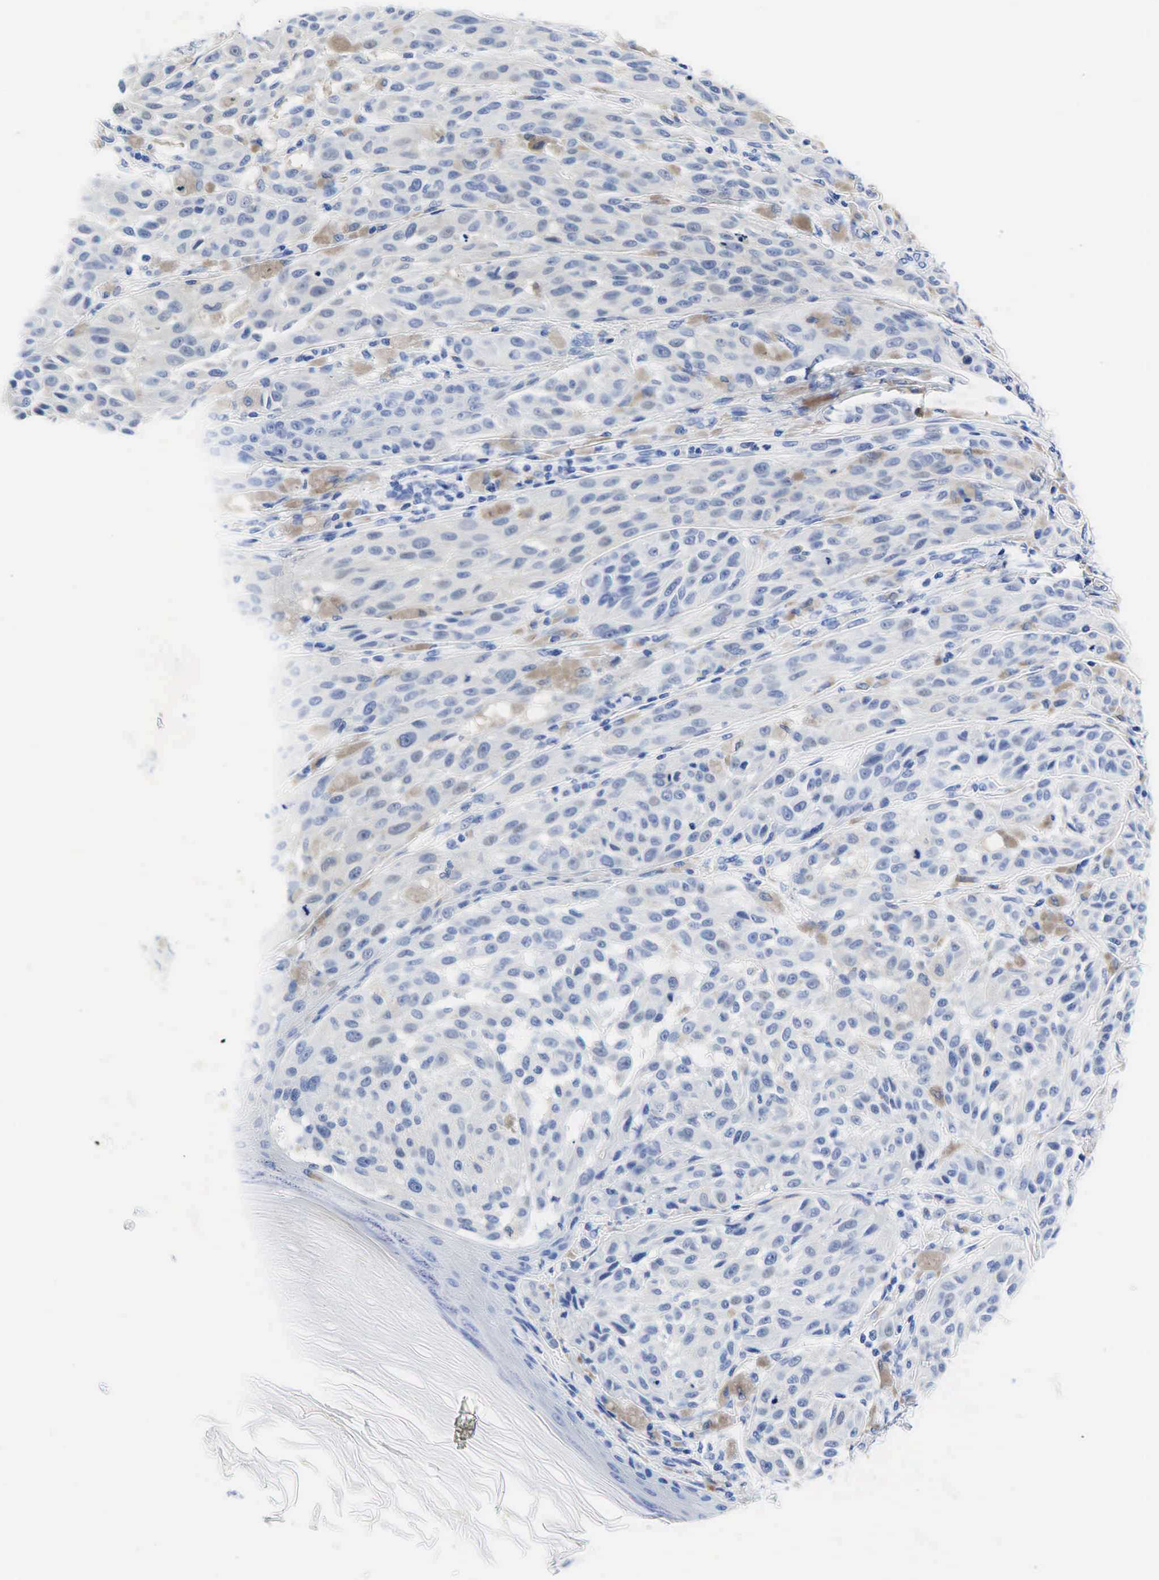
{"staining": {"intensity": "negative", "quantity": "none", "location": "none"}, "tissue": "melanoma", "cell_type": "Tumor cells", "image_type": "cancer", "snomed": [{"axis": "morphology", "description": "Malignant melanoma, NOS"}, {"axis": "topography", "description": "Skin"}], "caption": "Tumor cells are negative for brown protein staining in melanoma.", "gene": "KRT18", "patient": {"sex": "male", "age": 44}}